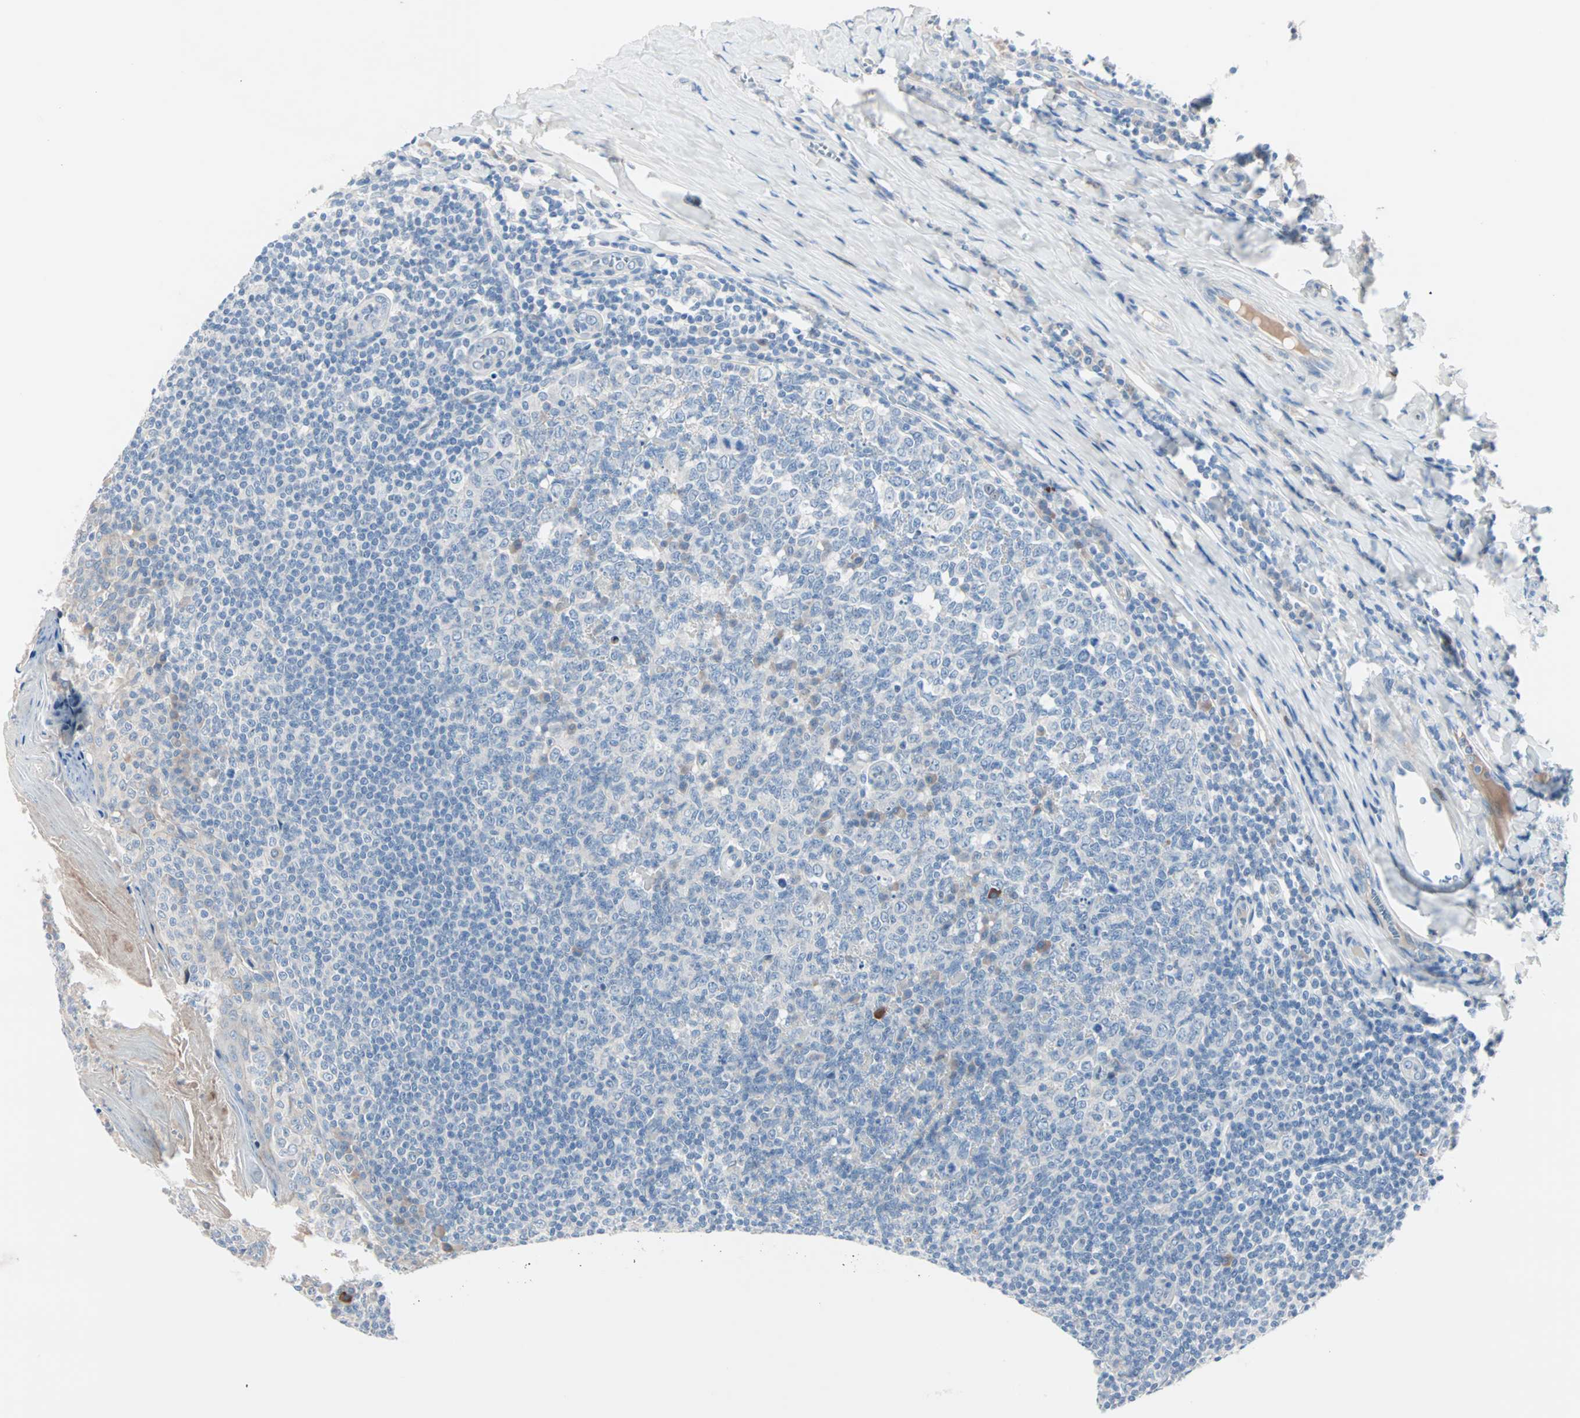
{"staining": {"intensity": "negative", "quantity": "none", "location": "none"}, "tissue": "tonsil", "cell_type": "Germinal center cells", "image_type": "normal", "snomed": [{"axis": "morphology", "description": "Normal tissue, NOS"}, {"axis": "topography", "description": "Tonsil"}], "caption": "The image demonstrates no significant staining in germinal center cells of tonsil.", "gene": "NEFH", "patient": {"sex": "male", "age": 31}}